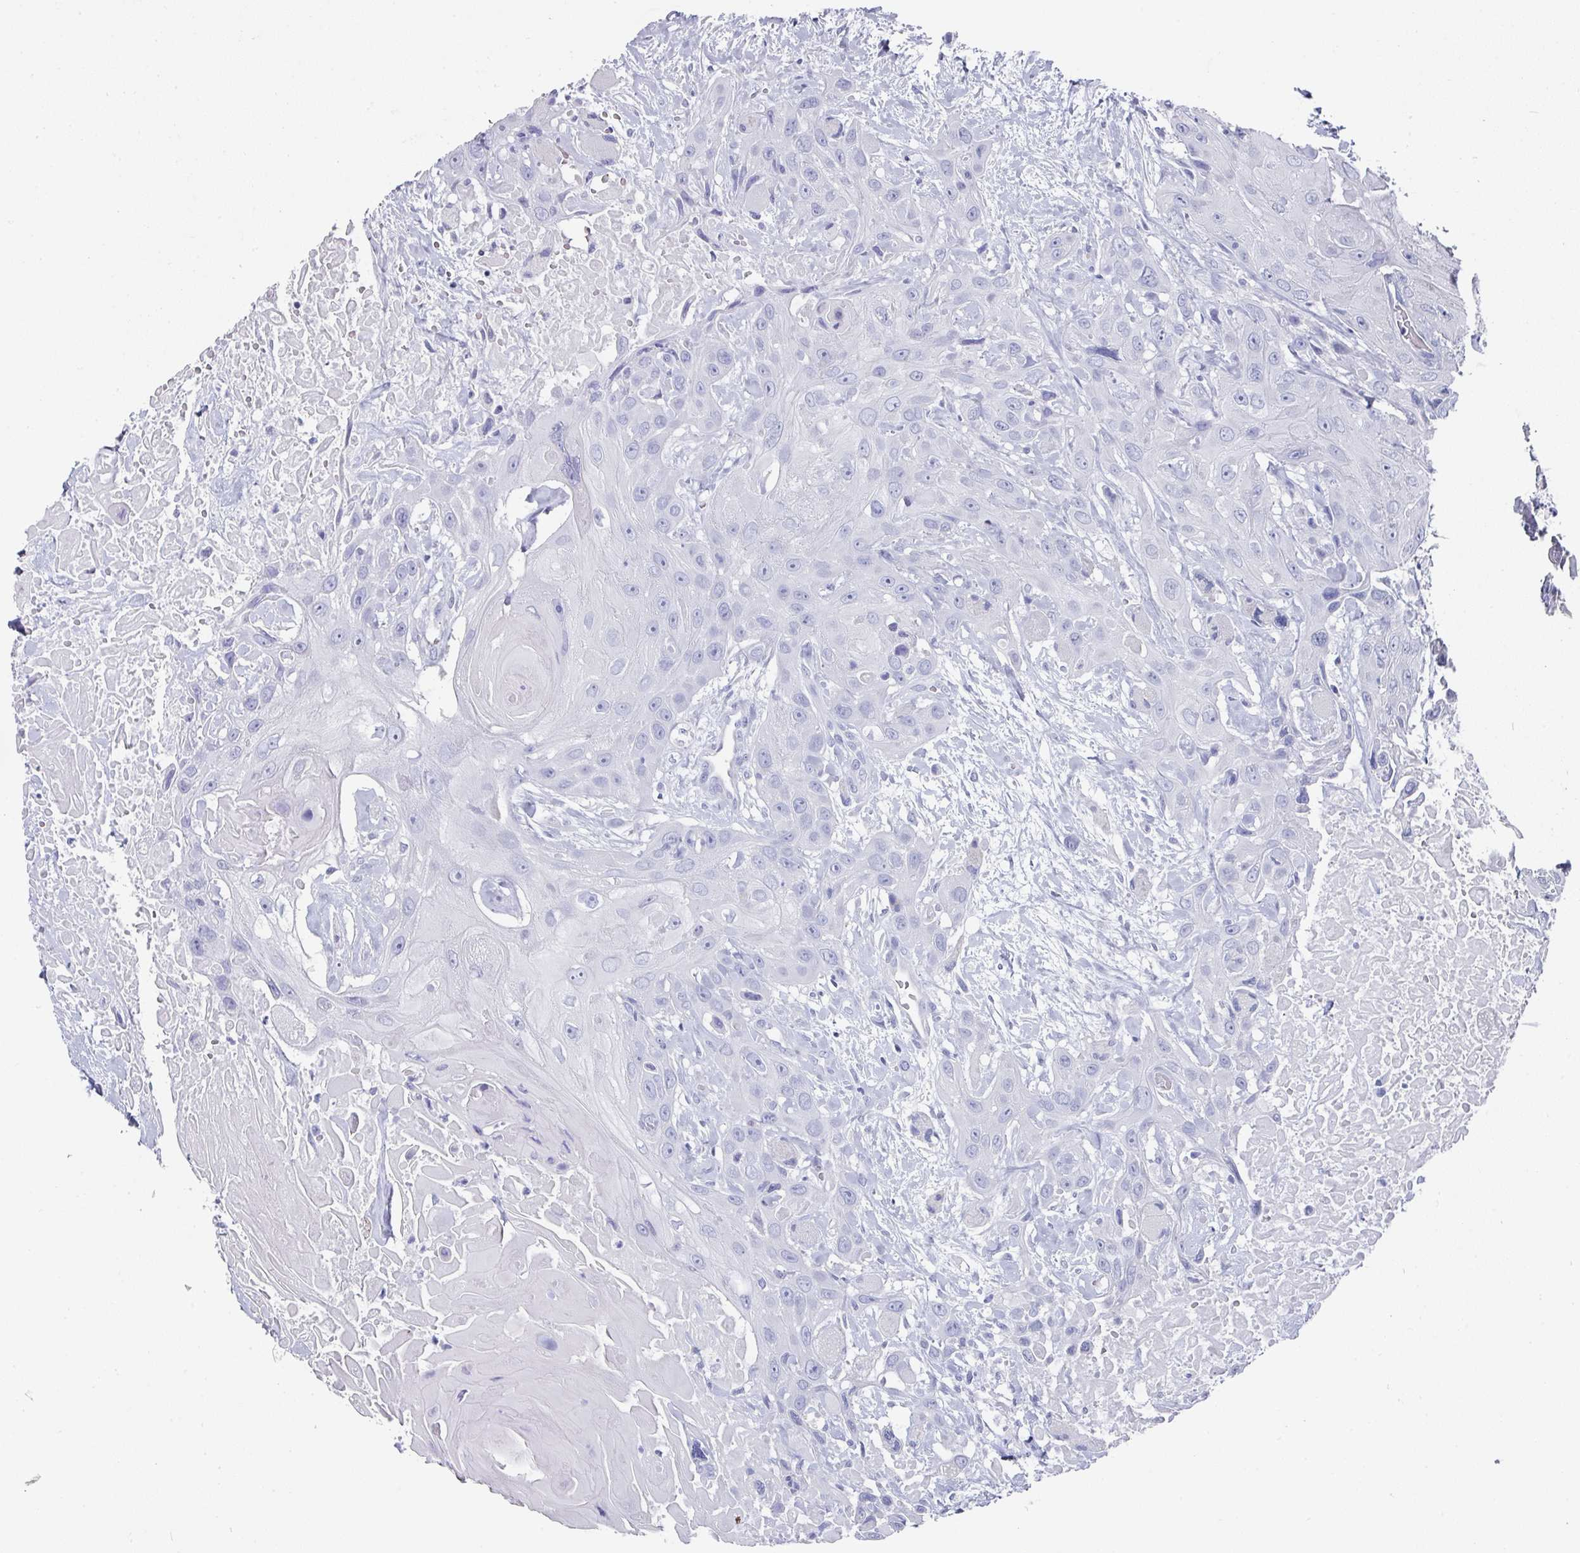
{"staining": {"intensity": "negative", "quantity": "none", "location": "none"}, "tissue": "head and neck cancer", "cell_type": "Tumor cells", "image_type": "cancer", "snomed": [{"axis": "morphology", "description": "Squamous cell carcinoma, NOS"}, {"axis": "topography", "description": "Head-Neck"}], "caption": "This is an immunohistochemistry (IHC) image of human head and neck squamous cell carcinoma. There is no expression in tumor cells.", "gene": "SETBP1", "patient": {"sex": "male", "age": 81}}